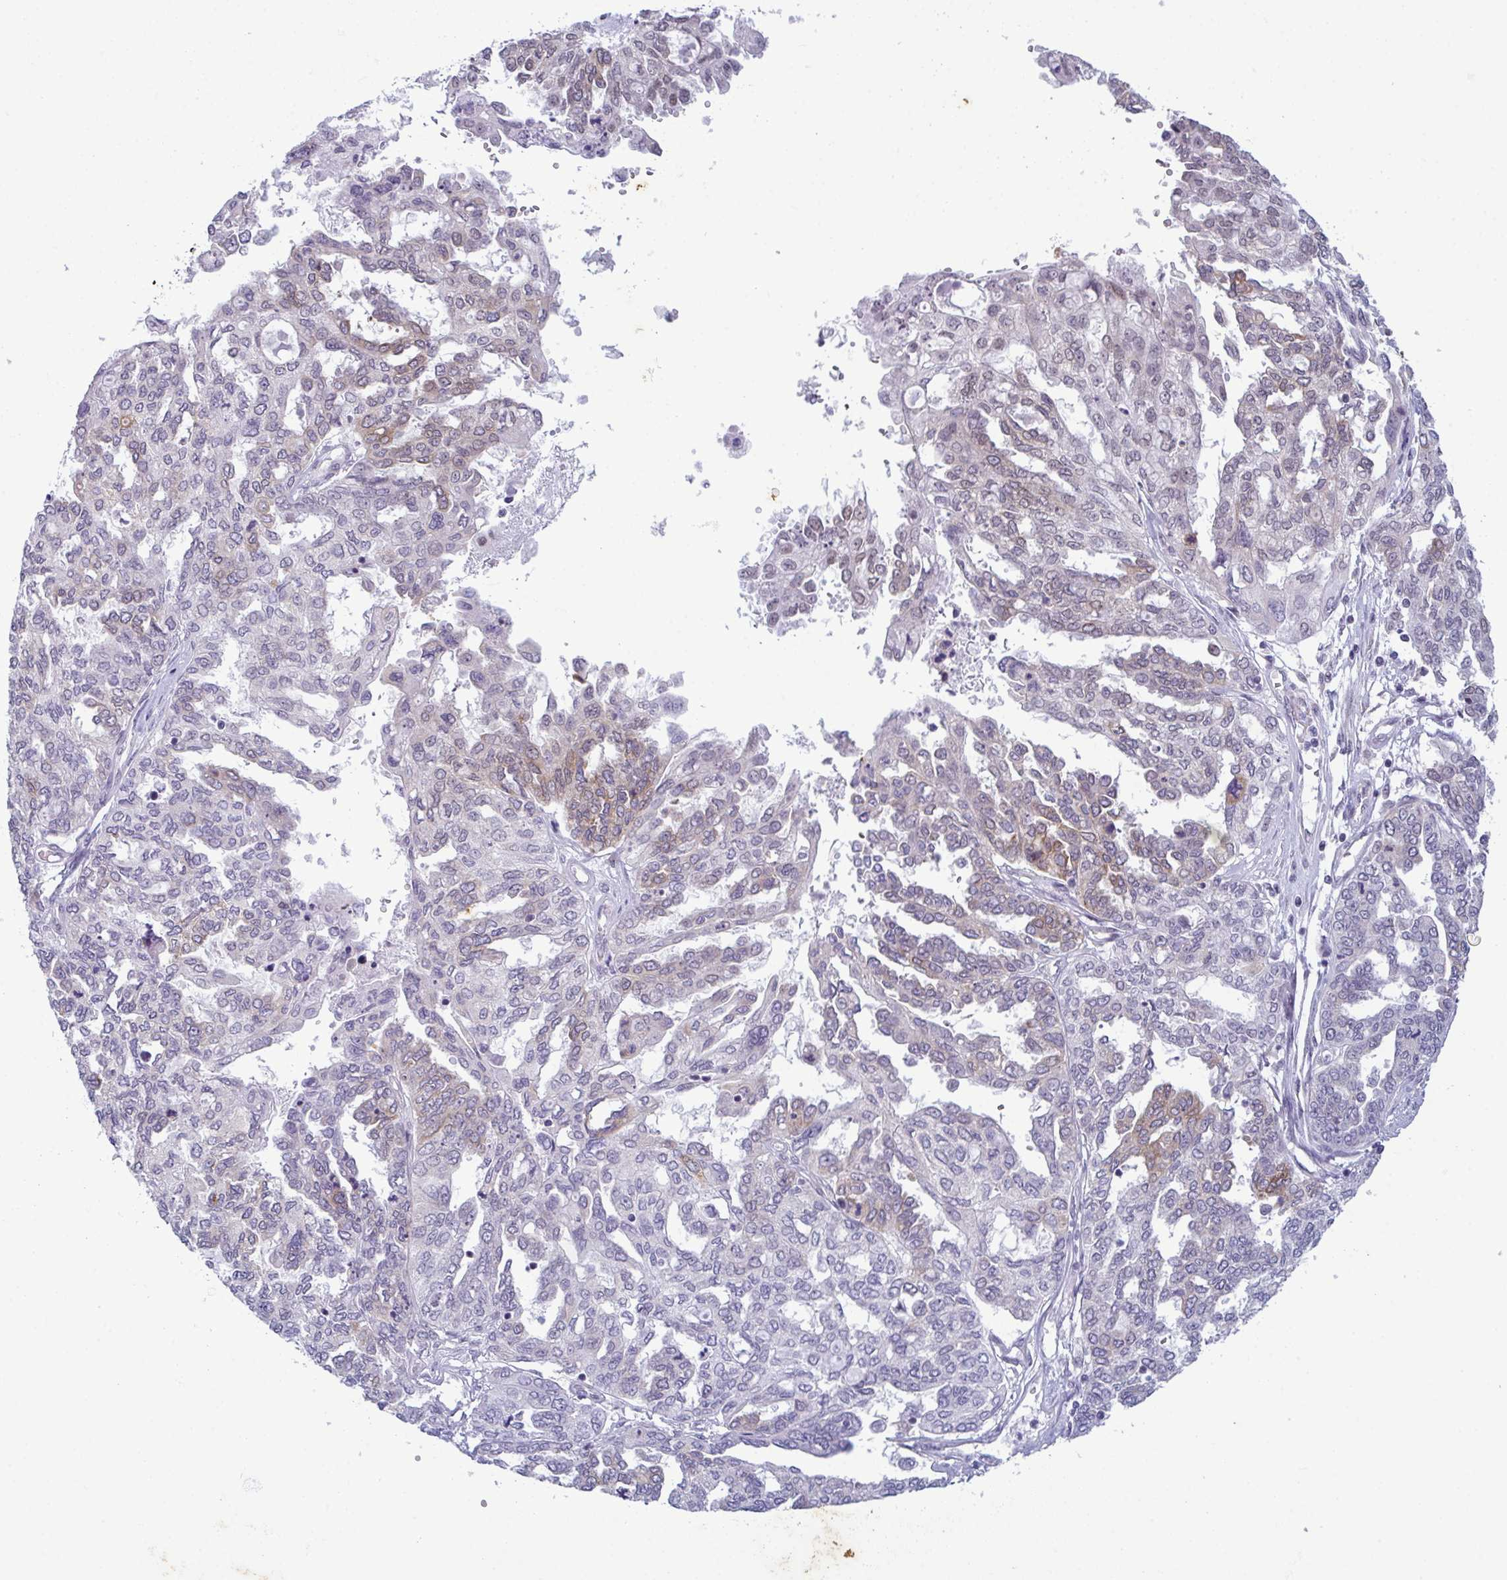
{"staining": {"intensity": "weak", "quantity": "<25%", "location": "cytoplasmic/membranous"}, "tissue": "ovarian cancer", "cell_type": "Tumor cells", "image_type": "cancer", "snomed": [{"axis": "morphology", "description": "Cystadenocarcinoma, serous, NOS"}, {"axis": "topography", "description": "Ovary"}], "caption": "This is an IHC micrograph of human serous cystadenocarcinoma (ovarian). There is no staining in tumor cells.", "gene": "RBM7", "patient": {"sex": "female", "age": 53}}